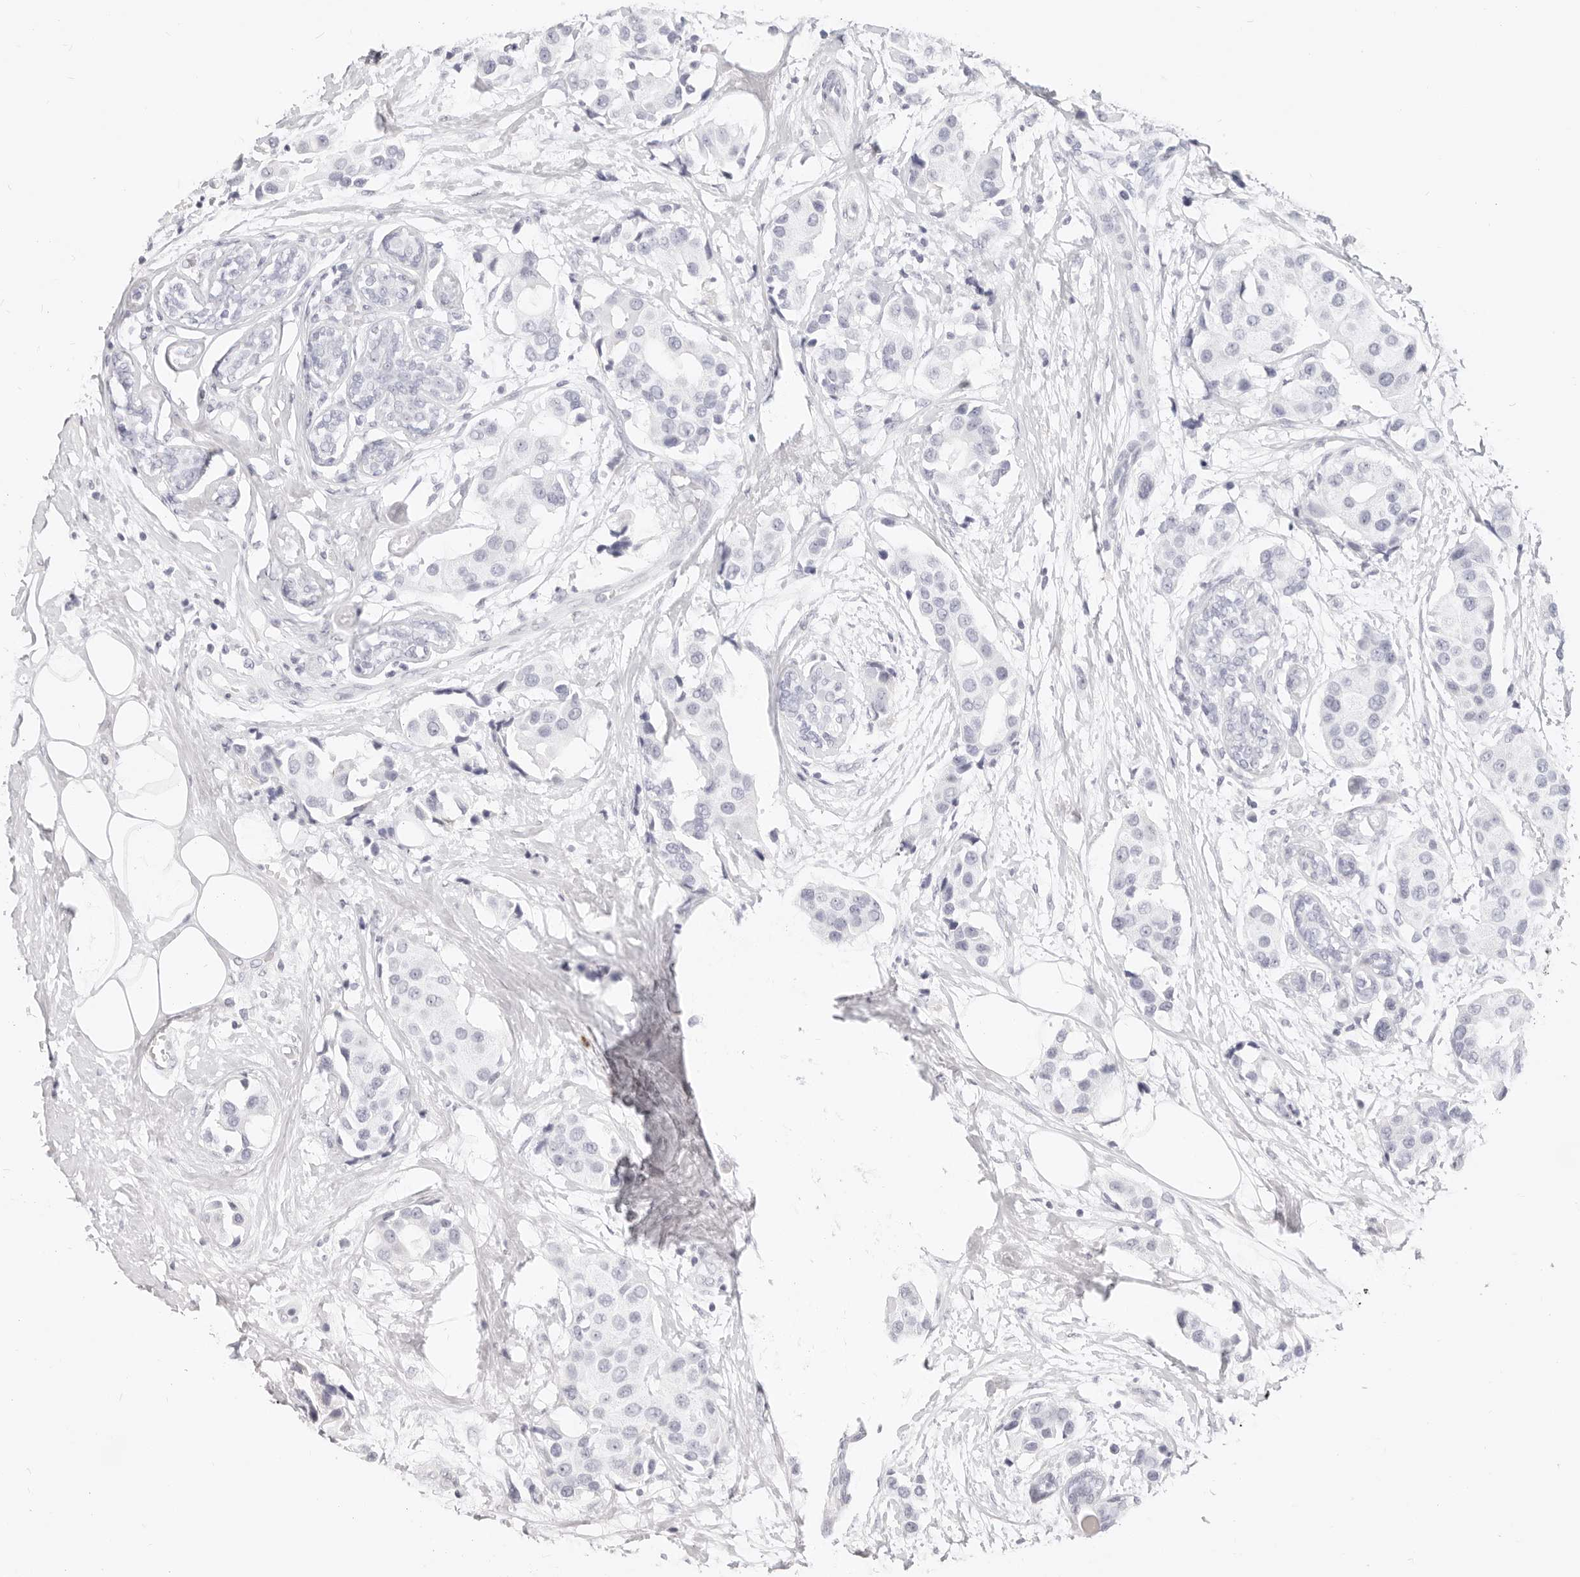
{"staining": {"intensity": "negative", "quantity": "none", "location": "none"}, "tissue": "breast cancer", "cell_type": "Tumor cells", "image_type": "cancer", "snomed": [{"axis": "morphology", "description": "Normal tissue, NOS"}, {"axis": "morphology", "description": "Duct carcinoma"}, {"axis": "topography", "description": "Breast"}], "caption": "This is an immunohistochemistry (IHC) image of human infiltrating ductal carcinoma (breast). There is no positivity in tumor cells.", "gene": "CAMP", "patient": {"sex": "female", "age": 39}}